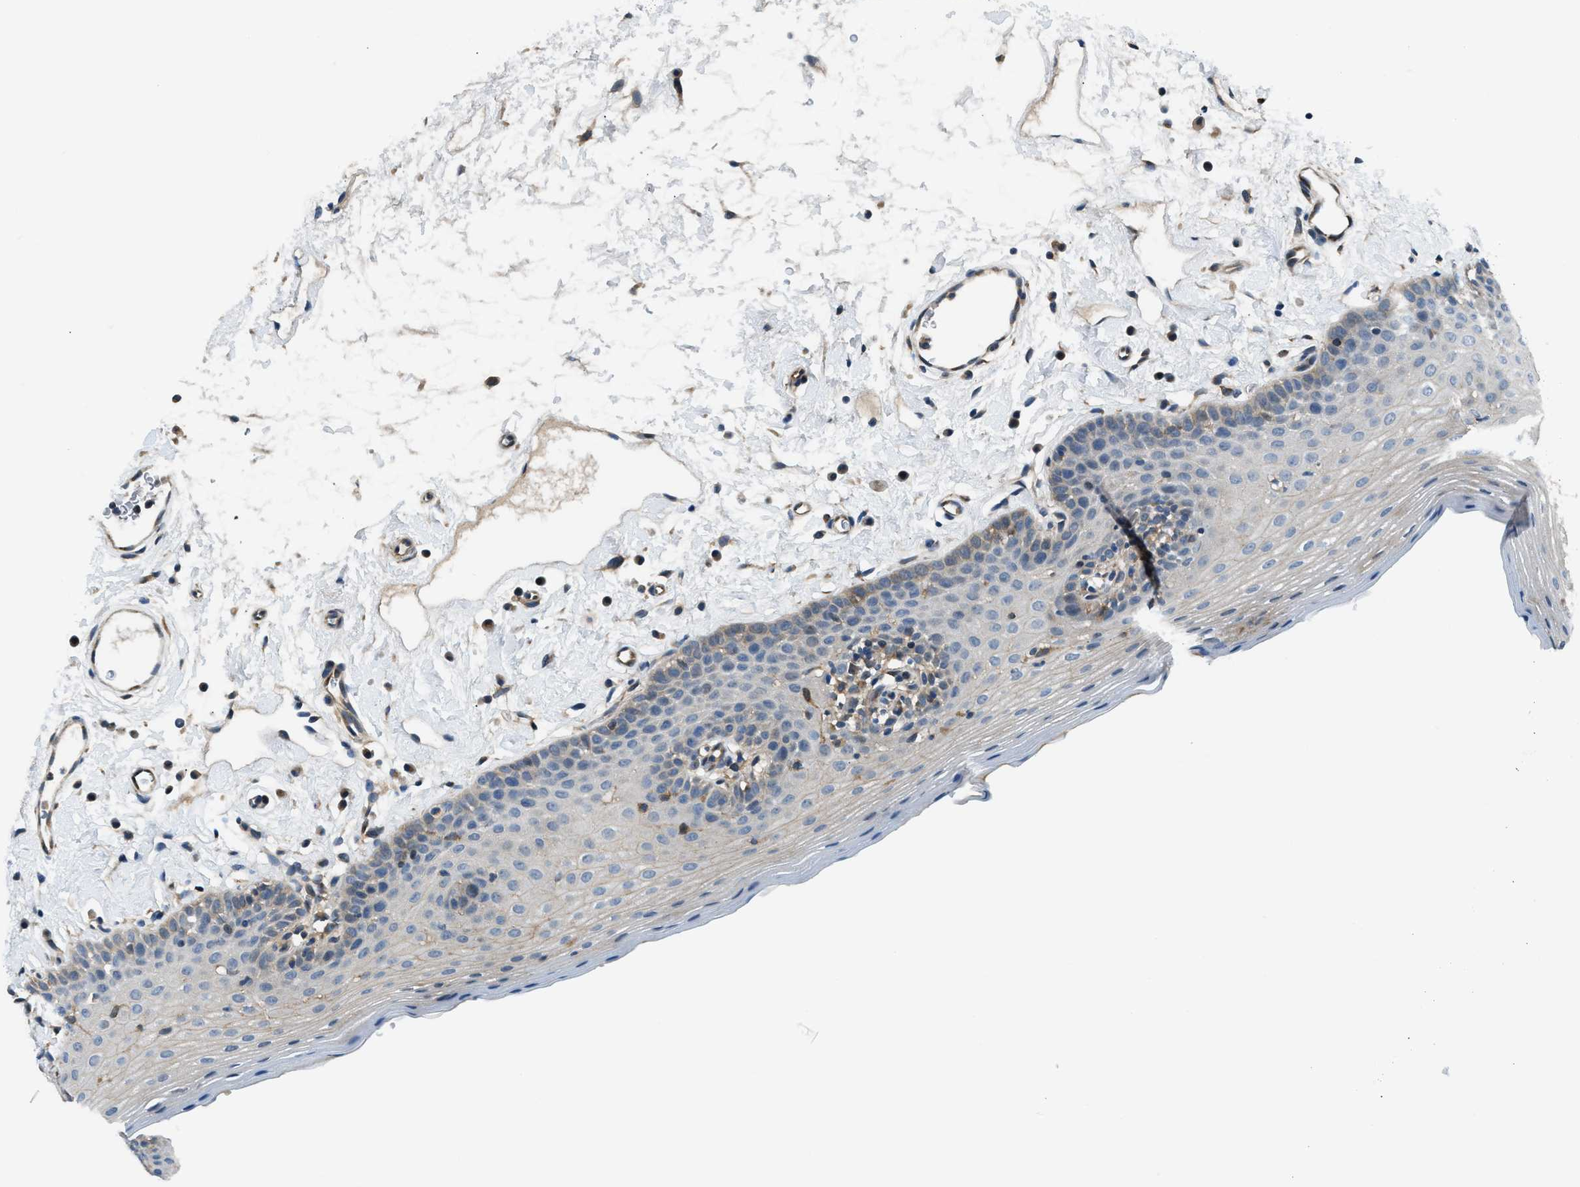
{"staining": {"intensity": "moderate", "quantity": "<25%", "location": "cytoplasmic/membranous"}, "tissue": "oral mucosa", "cell_type": "Squamous epithelial cells", "image_type": "normal", "snomed": [{"axis": "morphology", "description": "Normal tissue, NOS"}, {"axis": "topography", "description": "Oral tissue"}], "caption": "Immunohistochemistry (IHC) of benign oral mucosa shows low levels of moderate cytoplasmic/membranous expression in approximately <25% of squamous epithelial cells.", "gene": "LPIN2", "patient": {"sex": "male", "age": 66}}